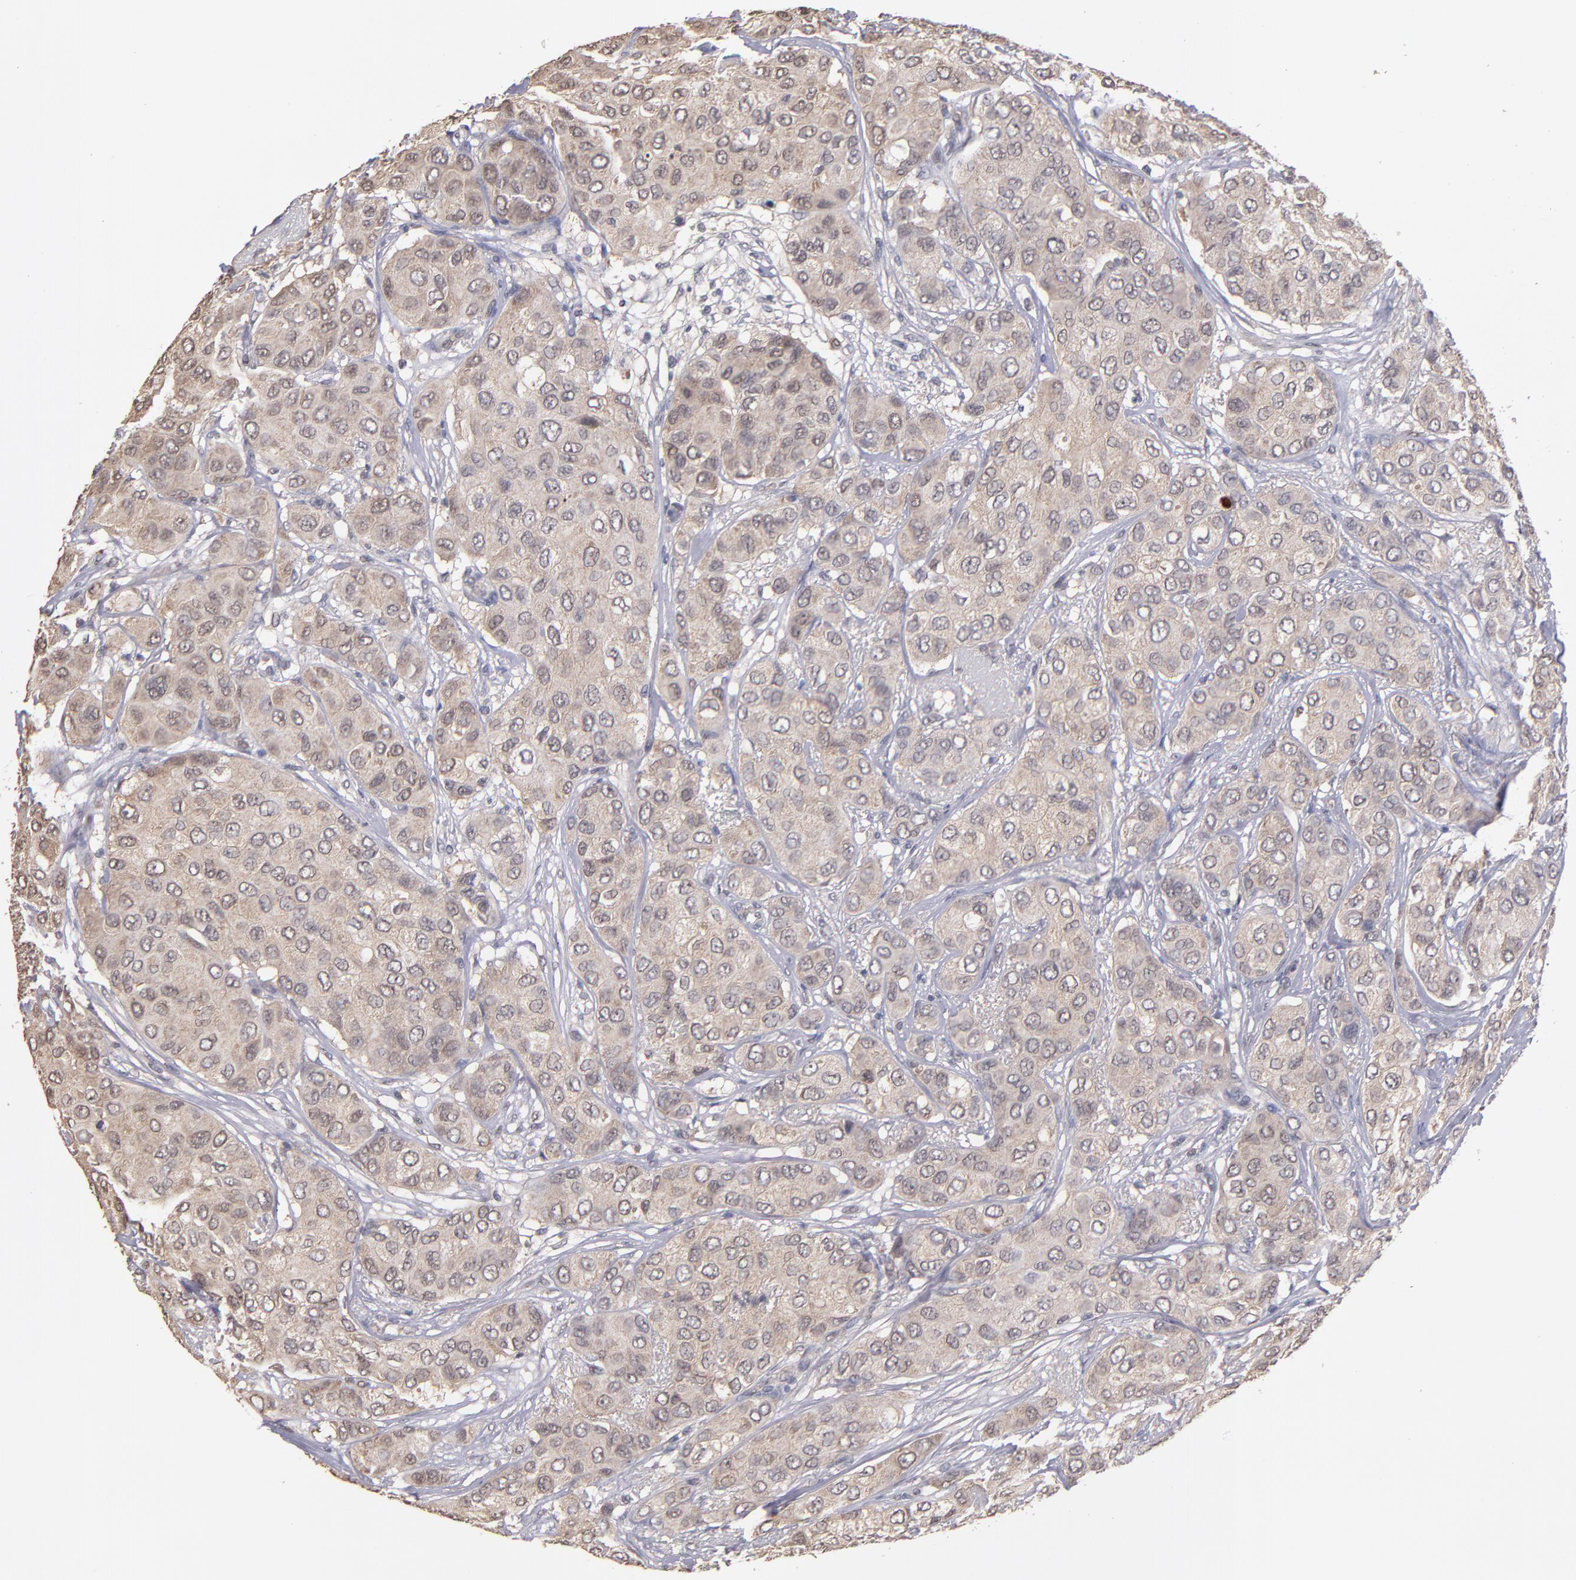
{"staining": {"intensity": "weak", "quantity": "25%-75%", "location": "cytoplasmic/membranous"}, "tissue": "breast cancer", "cell_type": "Tumor cells", "image_type": "cancer", "snomed": [{"axis": "morphology", "description": "Duct carcinoma"}, {"axis": "topography", "description": "Breast"}], "caption": "Protein analysis of breast cancer (invasive ductal carcinoma) tissue reveals weak cytoplasmic/membranous positivity in about 25%-75% of tumor cells.", "gene": "PSMD10", "patient": {"sex": "female", "age": 68}}